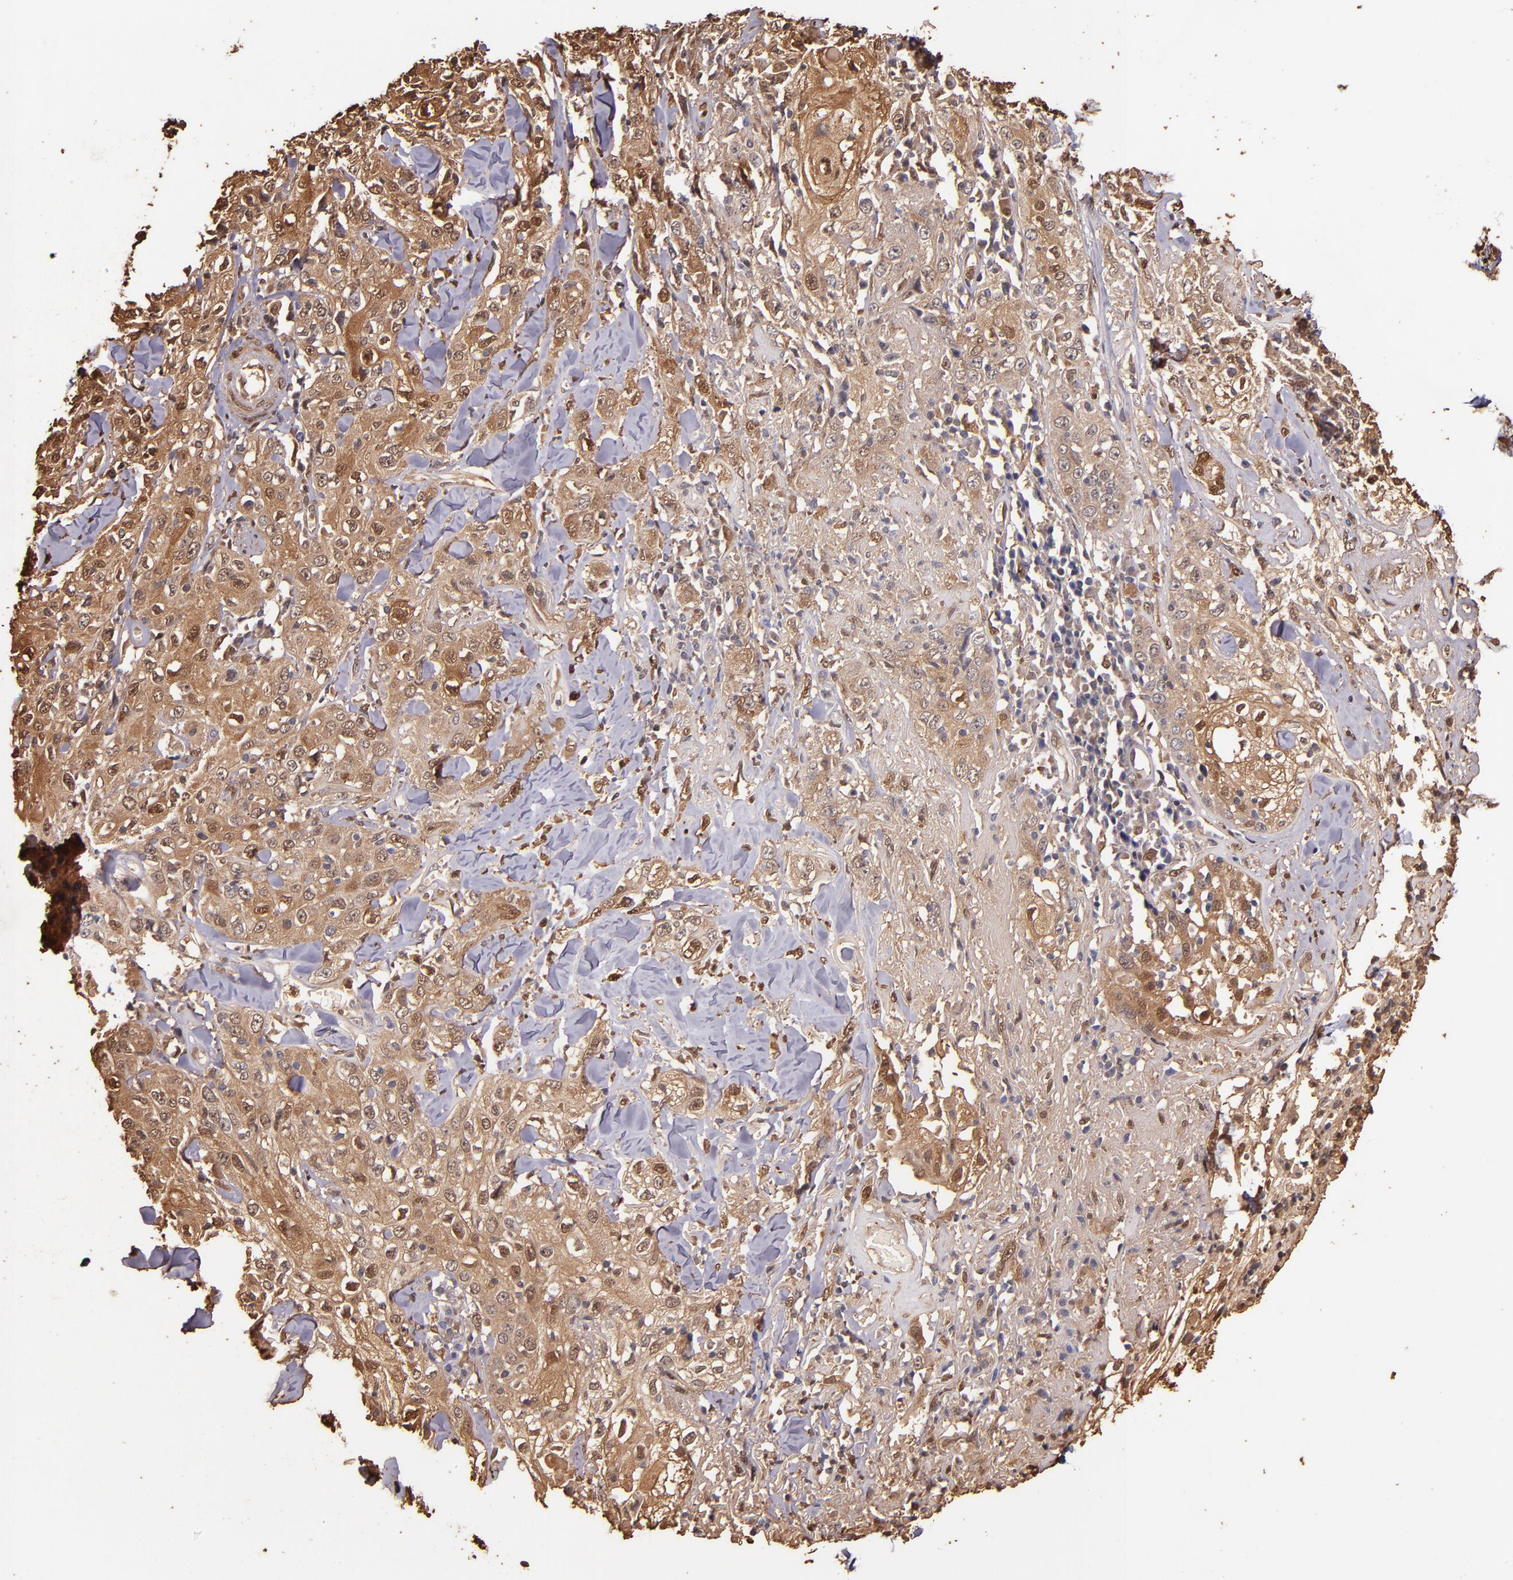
{"staining": {"intensity": "moderate", "quantity": ">75%", "location": "cytoplasmic/membranous,nuclear"}, "tissue": "skin cancer", "cell_type": "Tumor cells", "image_type": "cancer", "snomed": [{"axis": "morphology", "description": "Squamous cell carcinoma, NOS"}, {"axis": "topography", "description": "Skin"}], "caption": "Tumor cells demonstrate moderate cytoplasmic/membranous and nuclear positivity in approximately >75% of cells in skin cancer. (Brightfield microscopy of DAB IHC at high magnification).", "gene": "S100A6", "patient": {"sex": "male", "age": 65}}